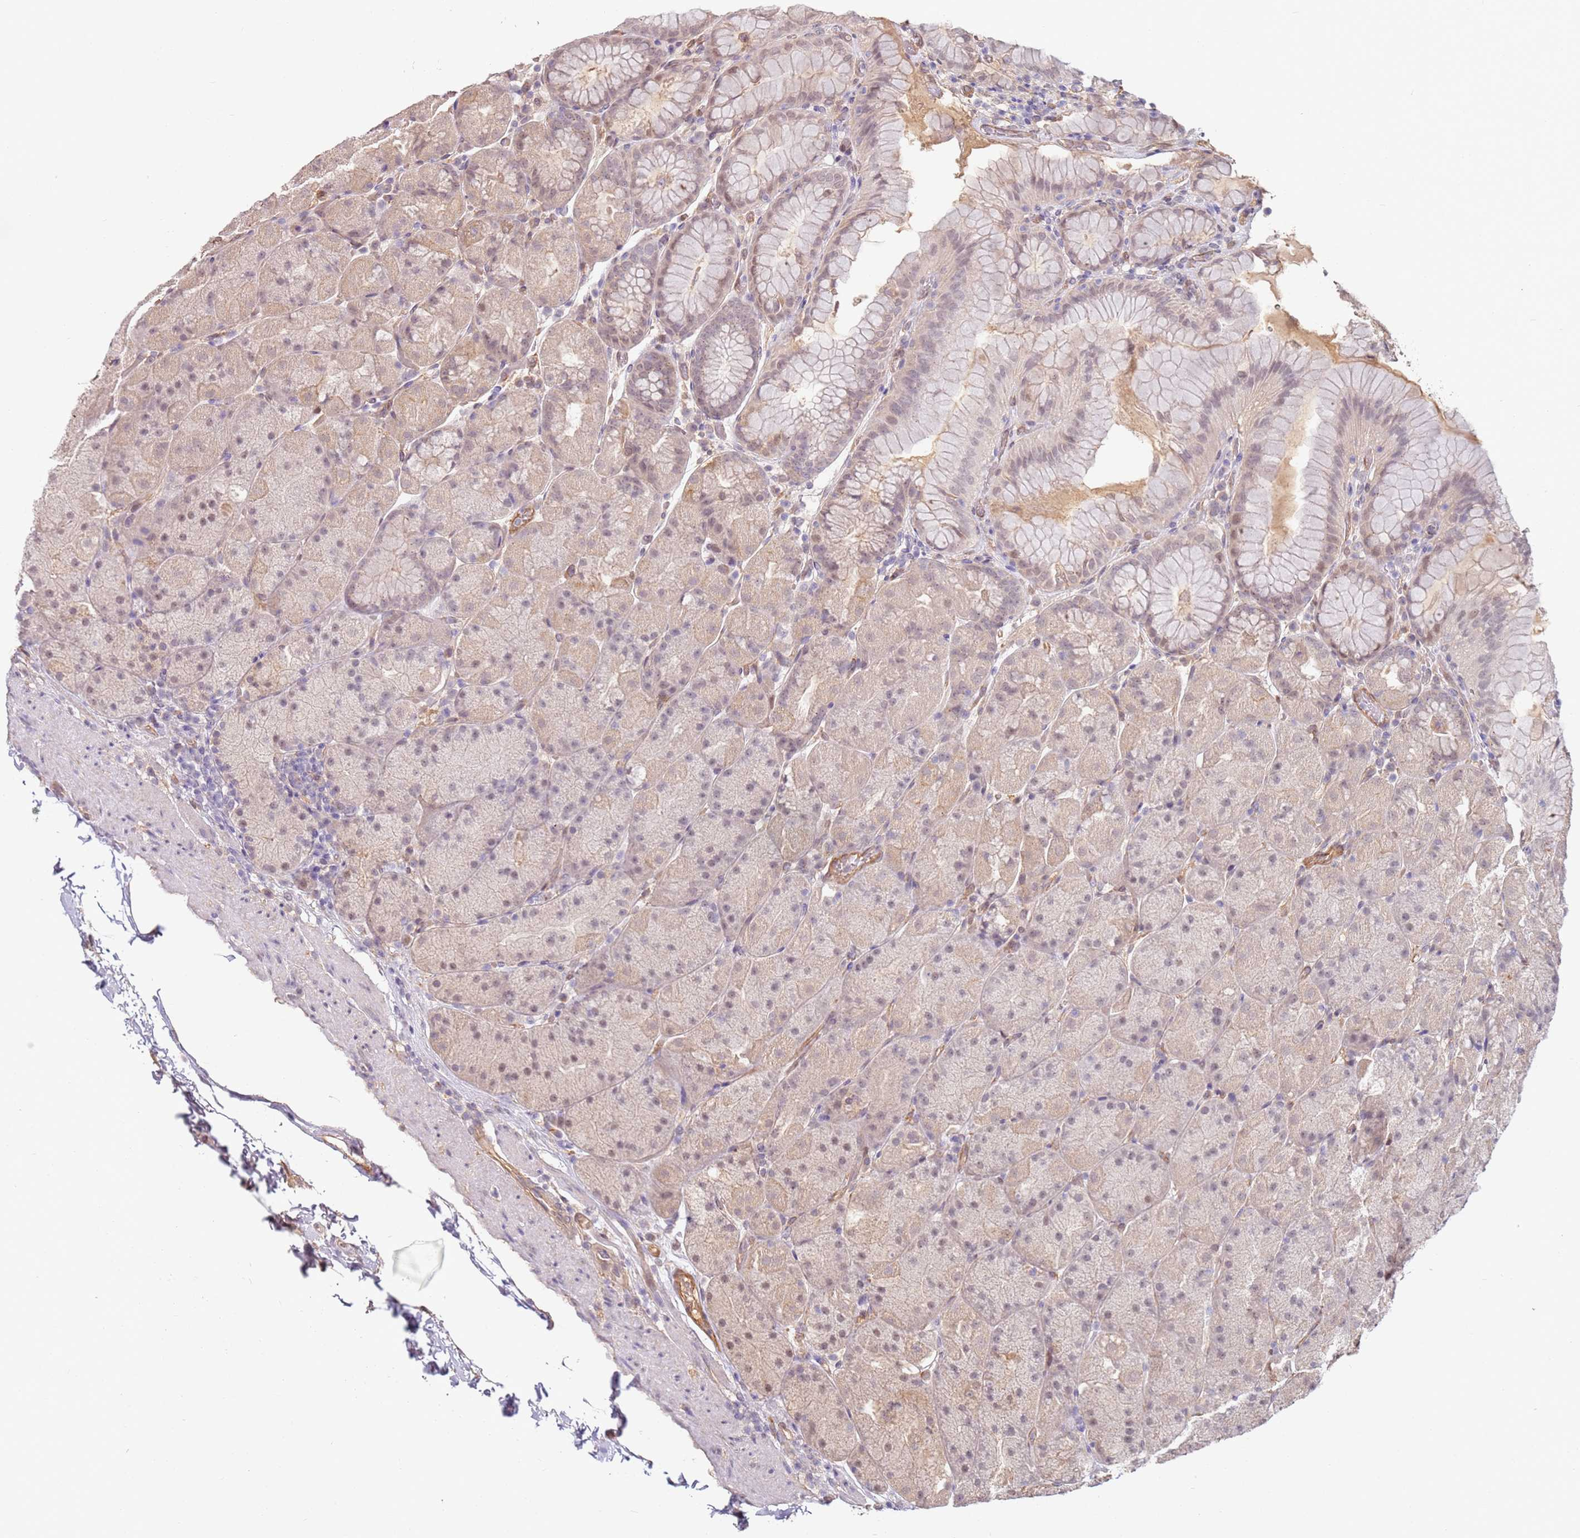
{"staining": {"intensity": "moderate", "quantity": "25%-75%", "location": "cytoplasmic/membranous,nuclear"}, "tissue": "stomach", "cell_type": "Glandular cells", "image_type": "normal", "snomed": [{"axis": "morphology", "description": "Normal tissue, NOS"}, {"axis": "topography", "description": "Stomach, upper"}, {"axis": "topography", "description": "Stomach, lower"}], "caption": "Moderate cytoplasmic/membranous,nuclear positivity for a protein is present in about 25%-75% of glandular cells of normal stomach using immunohistochemistry (IHC).", "gene": "WDR93", "patient": {"sex": "male", "age": 67}}